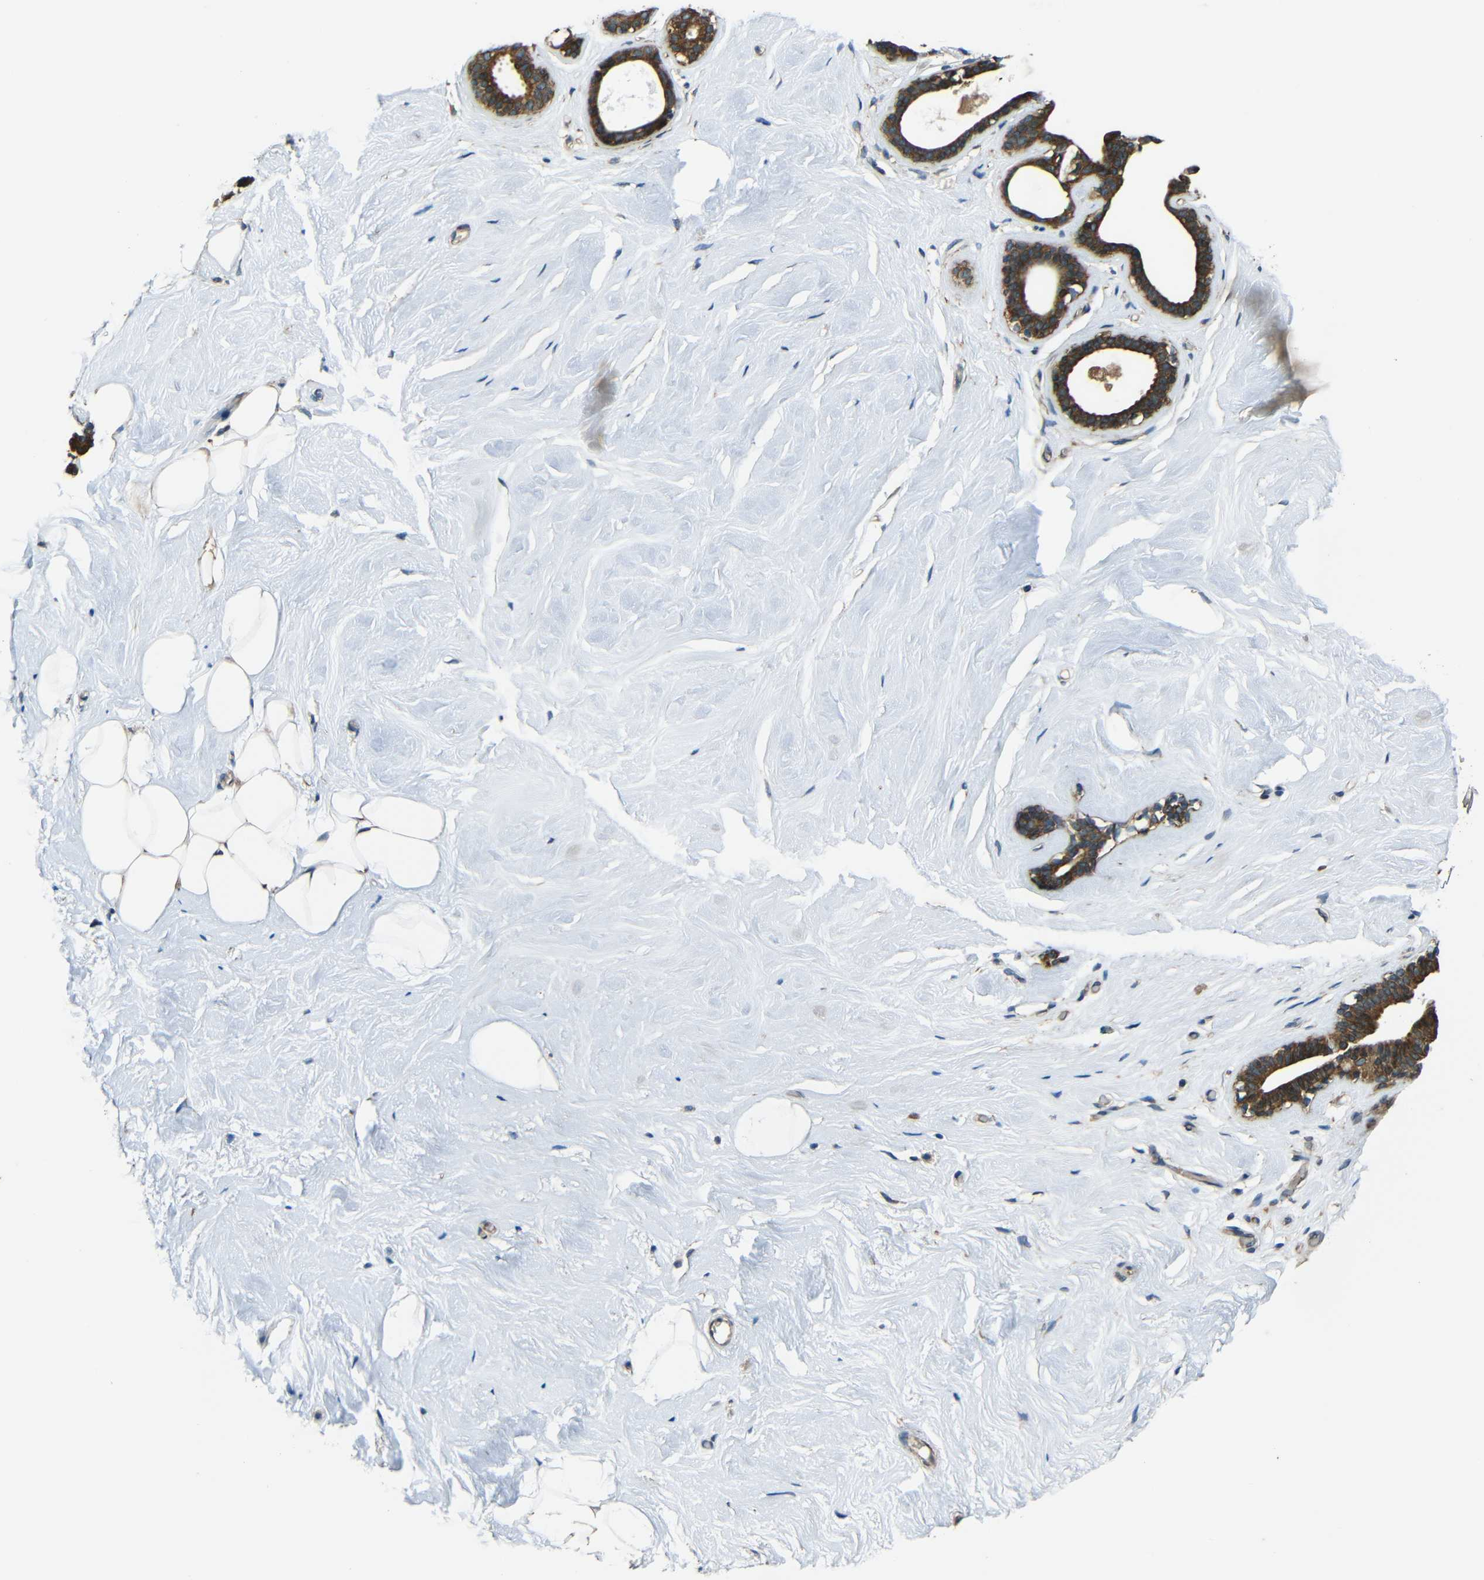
{"staining": {"intensity": "weak", "quantity": "<25%", "location": "cytoplasmic/membranous"}, "tissue": "breast", "cell_type": "Adipocytes", "image_type": "normal", "snomed": [{"axis": "morphology", "description": "Normal tissue, NOS"}, {"axis": "topography", "description": "Breast"}], "caption": "High power microscopy image of an immunohistochemistry (IHC) histopathology image of benign breast, revealing no significant expression in adipocytes. (DAB (3,3'-diaminobenzidine) immunohistochemistry (IHC), high magnification).", "gene": "VAPB", "patient": {"sex": "female", "age": 75}}